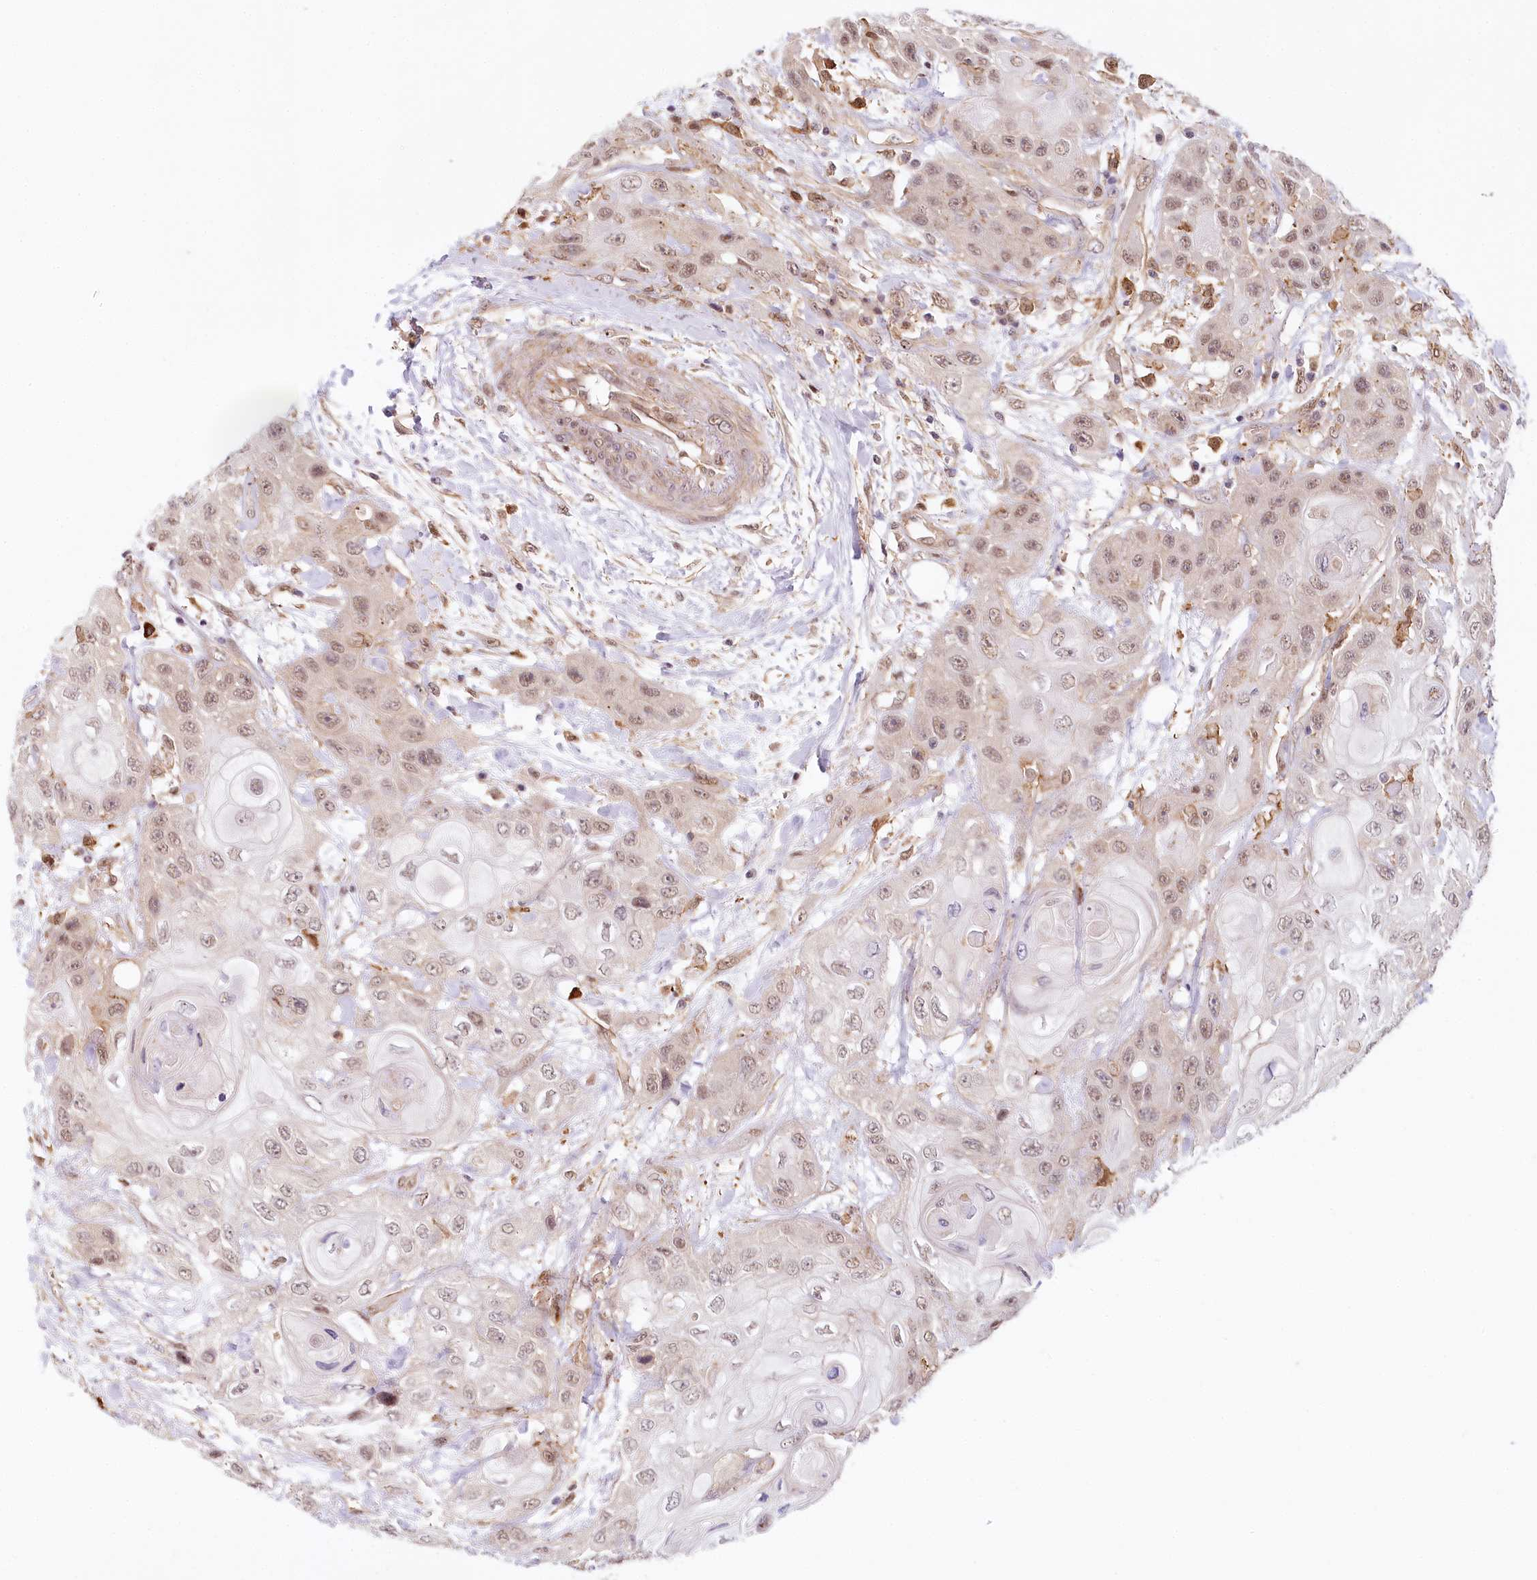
{"staining": {"intensity": "weak", "quantity": "25%-75%", "location": "nuclear"}, "tissue": "head and neck cancer", "cell_type": "Tumor cells", "image_type": "cancer", "snomed": [{"axis": "morphology", "description": "Squamous cell carcinoma, NOS"}, {"axis": "topography", "description": "Head-Neck"}], "caption": "Protein expression analysis of human head and neck cancer reveals weak nuclear expression in about 25%-75% of tumor cells.", "gene": "TUBGCP2", "patient": {"sex": "female", "age": 43}}